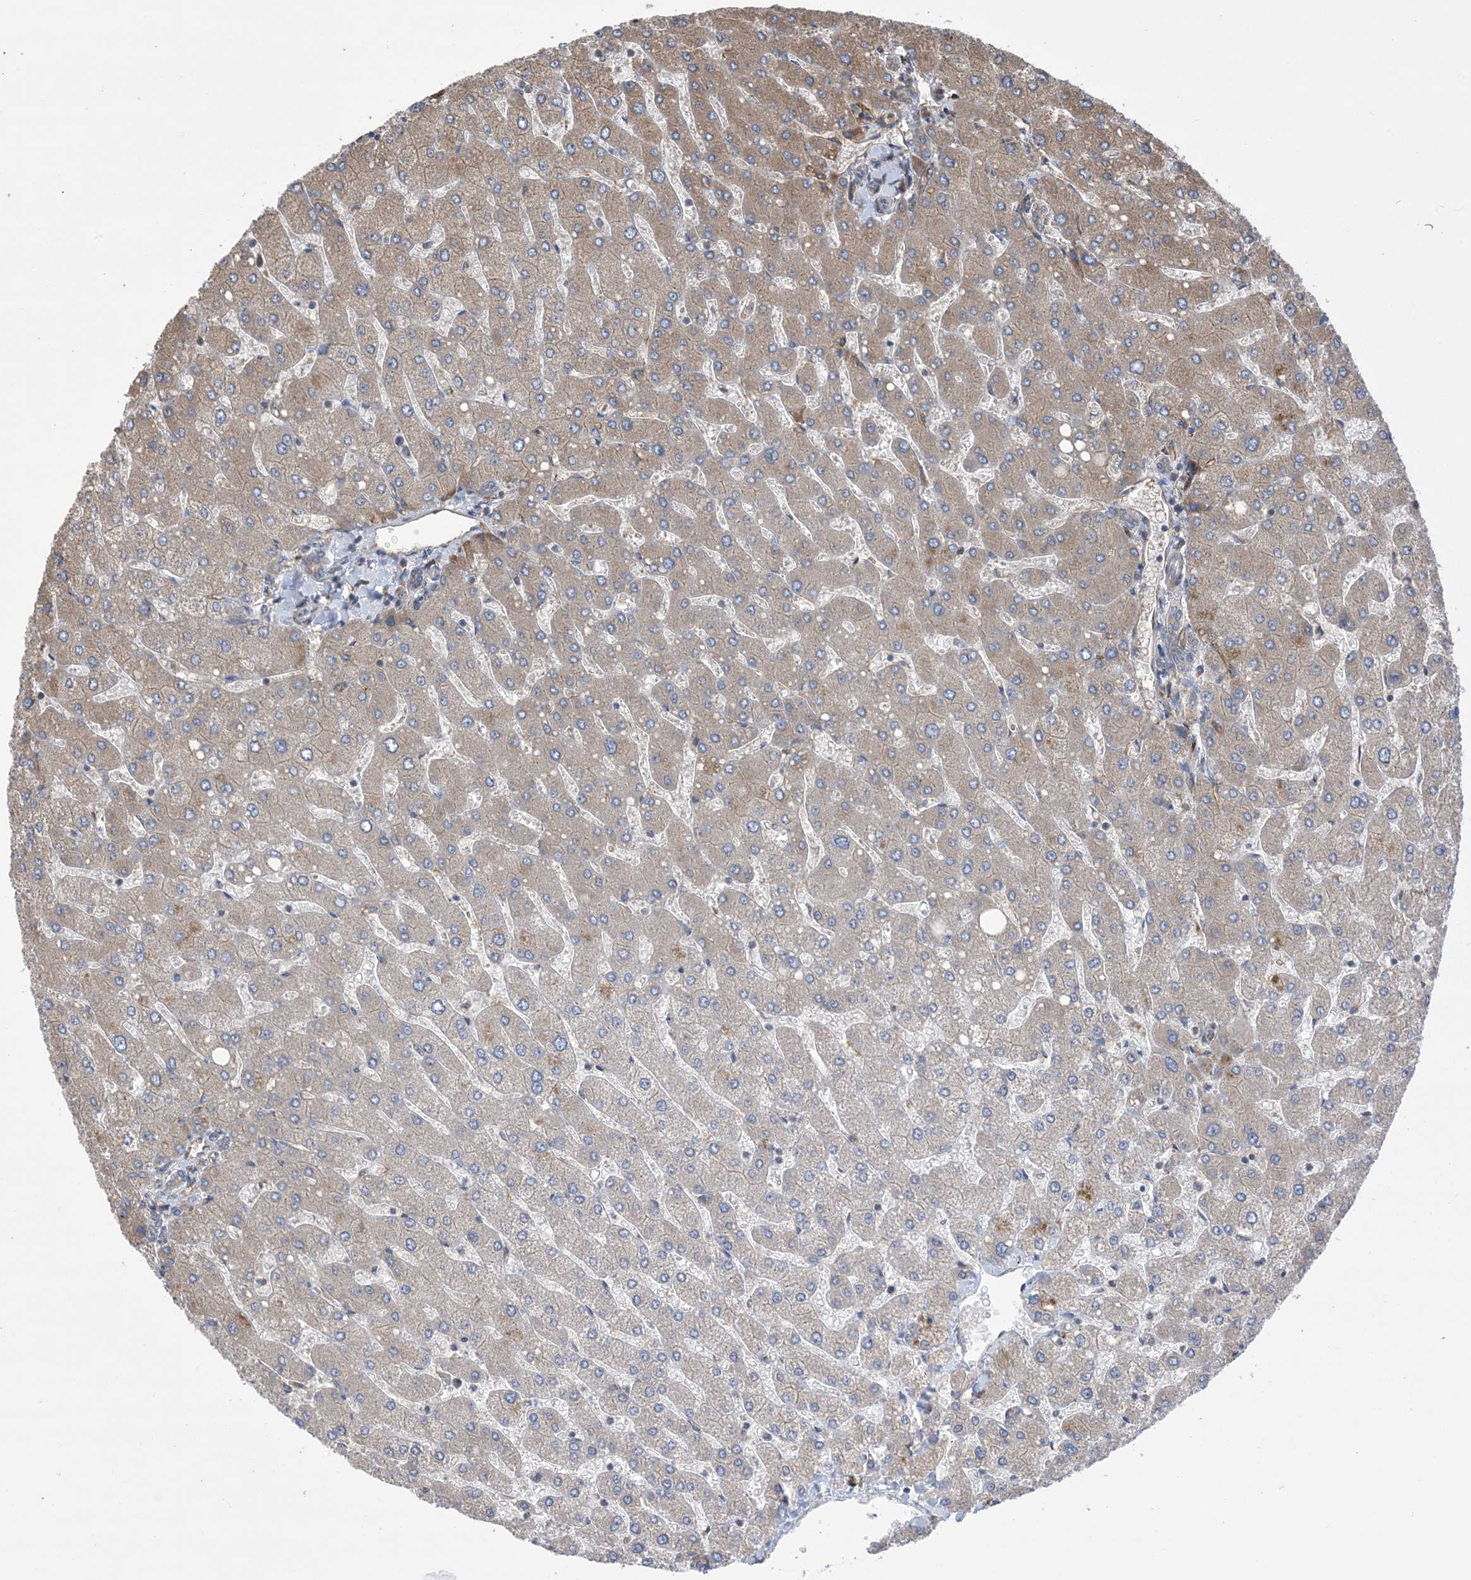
{"staining": {"intensity": "negative", "quantity": "none", "location": "none"}, "tissue": "liver", "cell_type": "Cholangiocytes", "image_type": "normal", "snomed": [{"axis": "morphology", "description": "Normal tissue, NOS"}, {"axis": "topography", "description": "Liver"}], "caption": "High magnification brightfield microscopy of normal liver stained with DAB (brown) and counterstained with hematoxylin (blue): cholangiocytes show no significant expression. (DAB immunohistochemistry with hematoxylin counter stain).", "gene": "CLEC16A", "patient": {"sex": "male", "age": 55}}